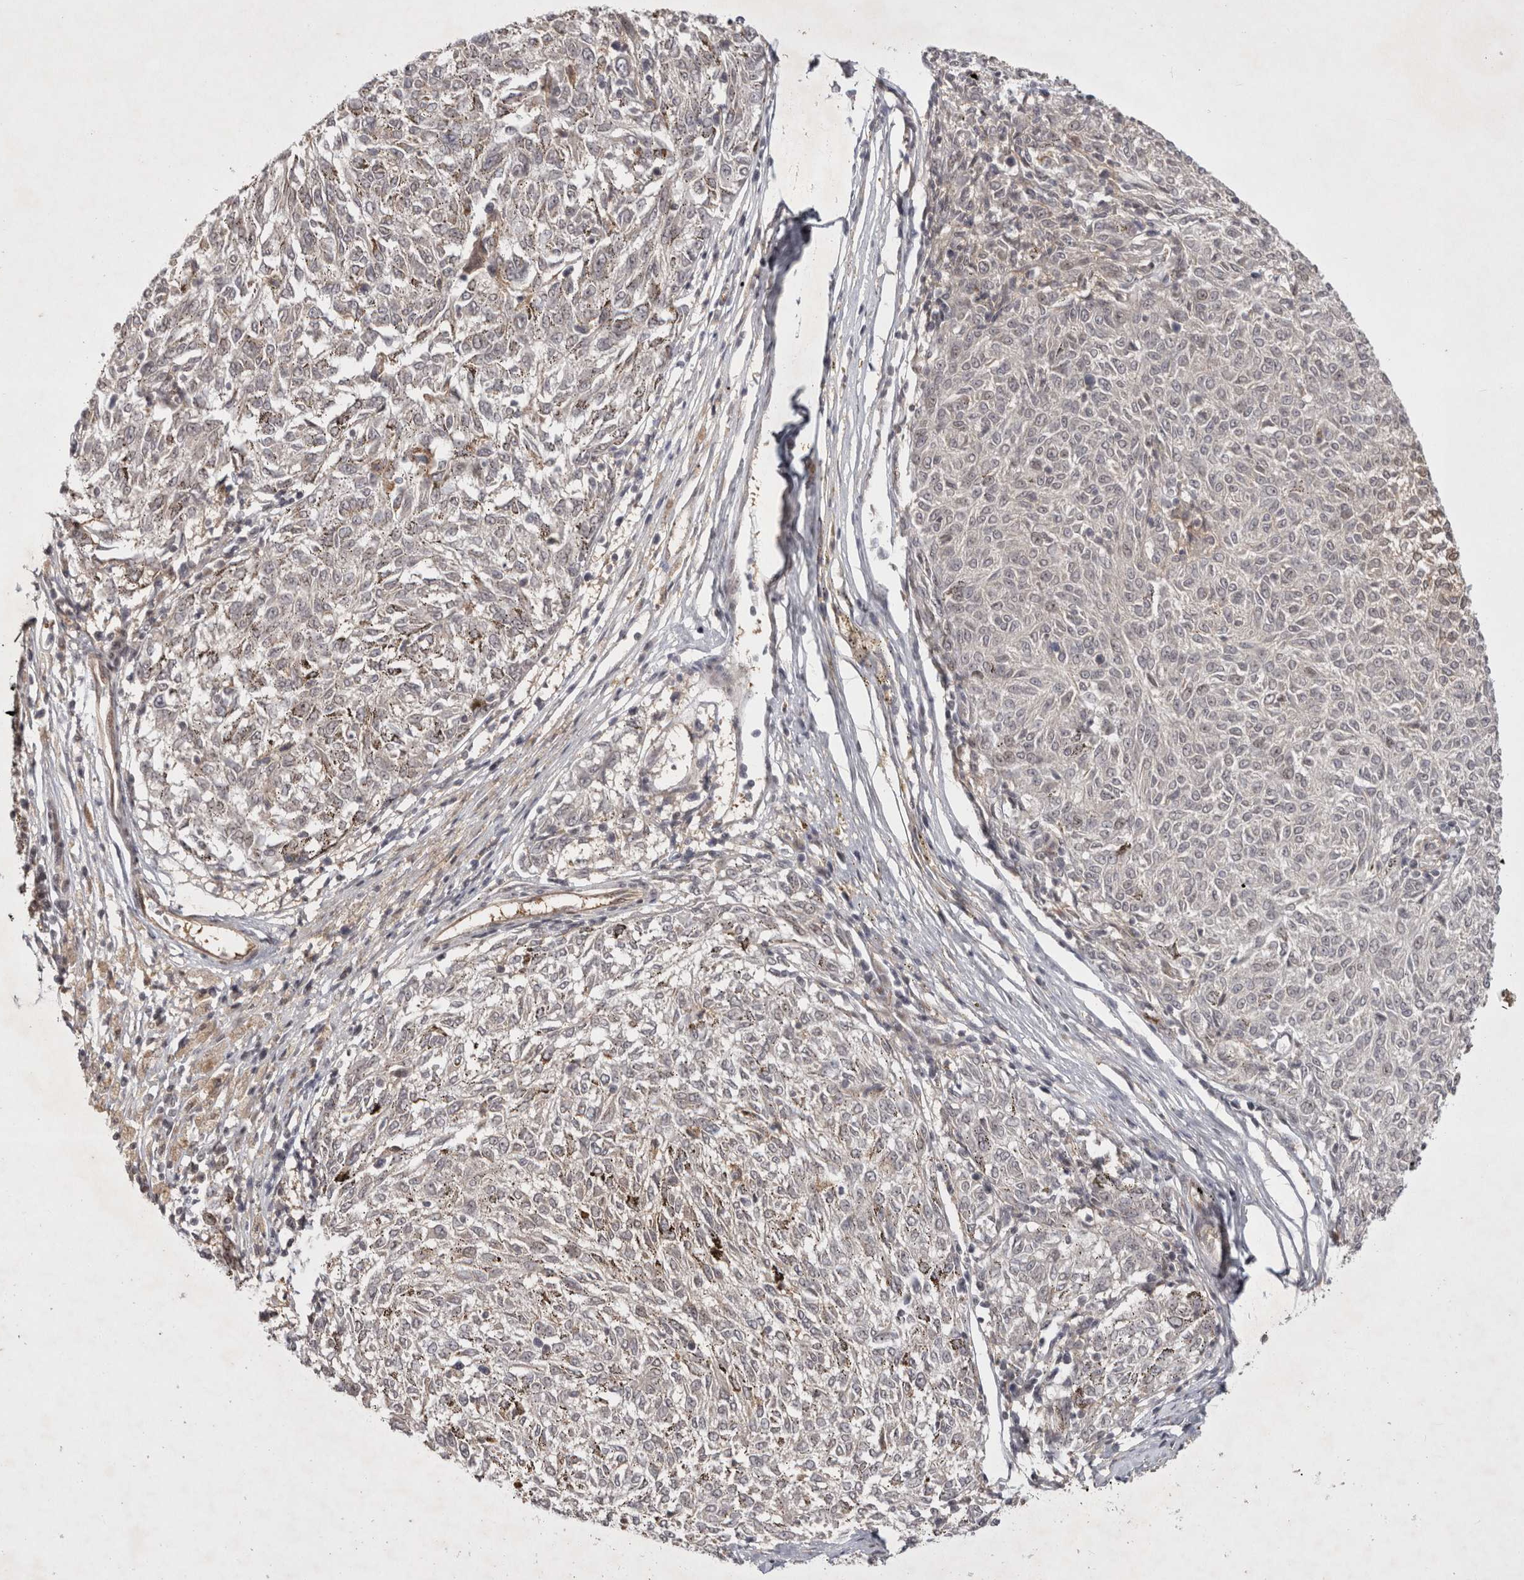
{"staining": {"intensity": "negative", "quantity": "none", "location": "none"}, "tissue": "melanoma", "cell_type": "Tumor cells", "image_type": "cancer", "snomed": [{"axis": "morphology", "description": "Malignant melanoma, NOS"}, {"axis": "topography", "description": "Skin"}], "caption": "Immunohistochemistry (IHC) of melanoma displays no expression in tumor cells.", "gene": "ZNF318", "patient": {"sex": "female", "age": 72}}